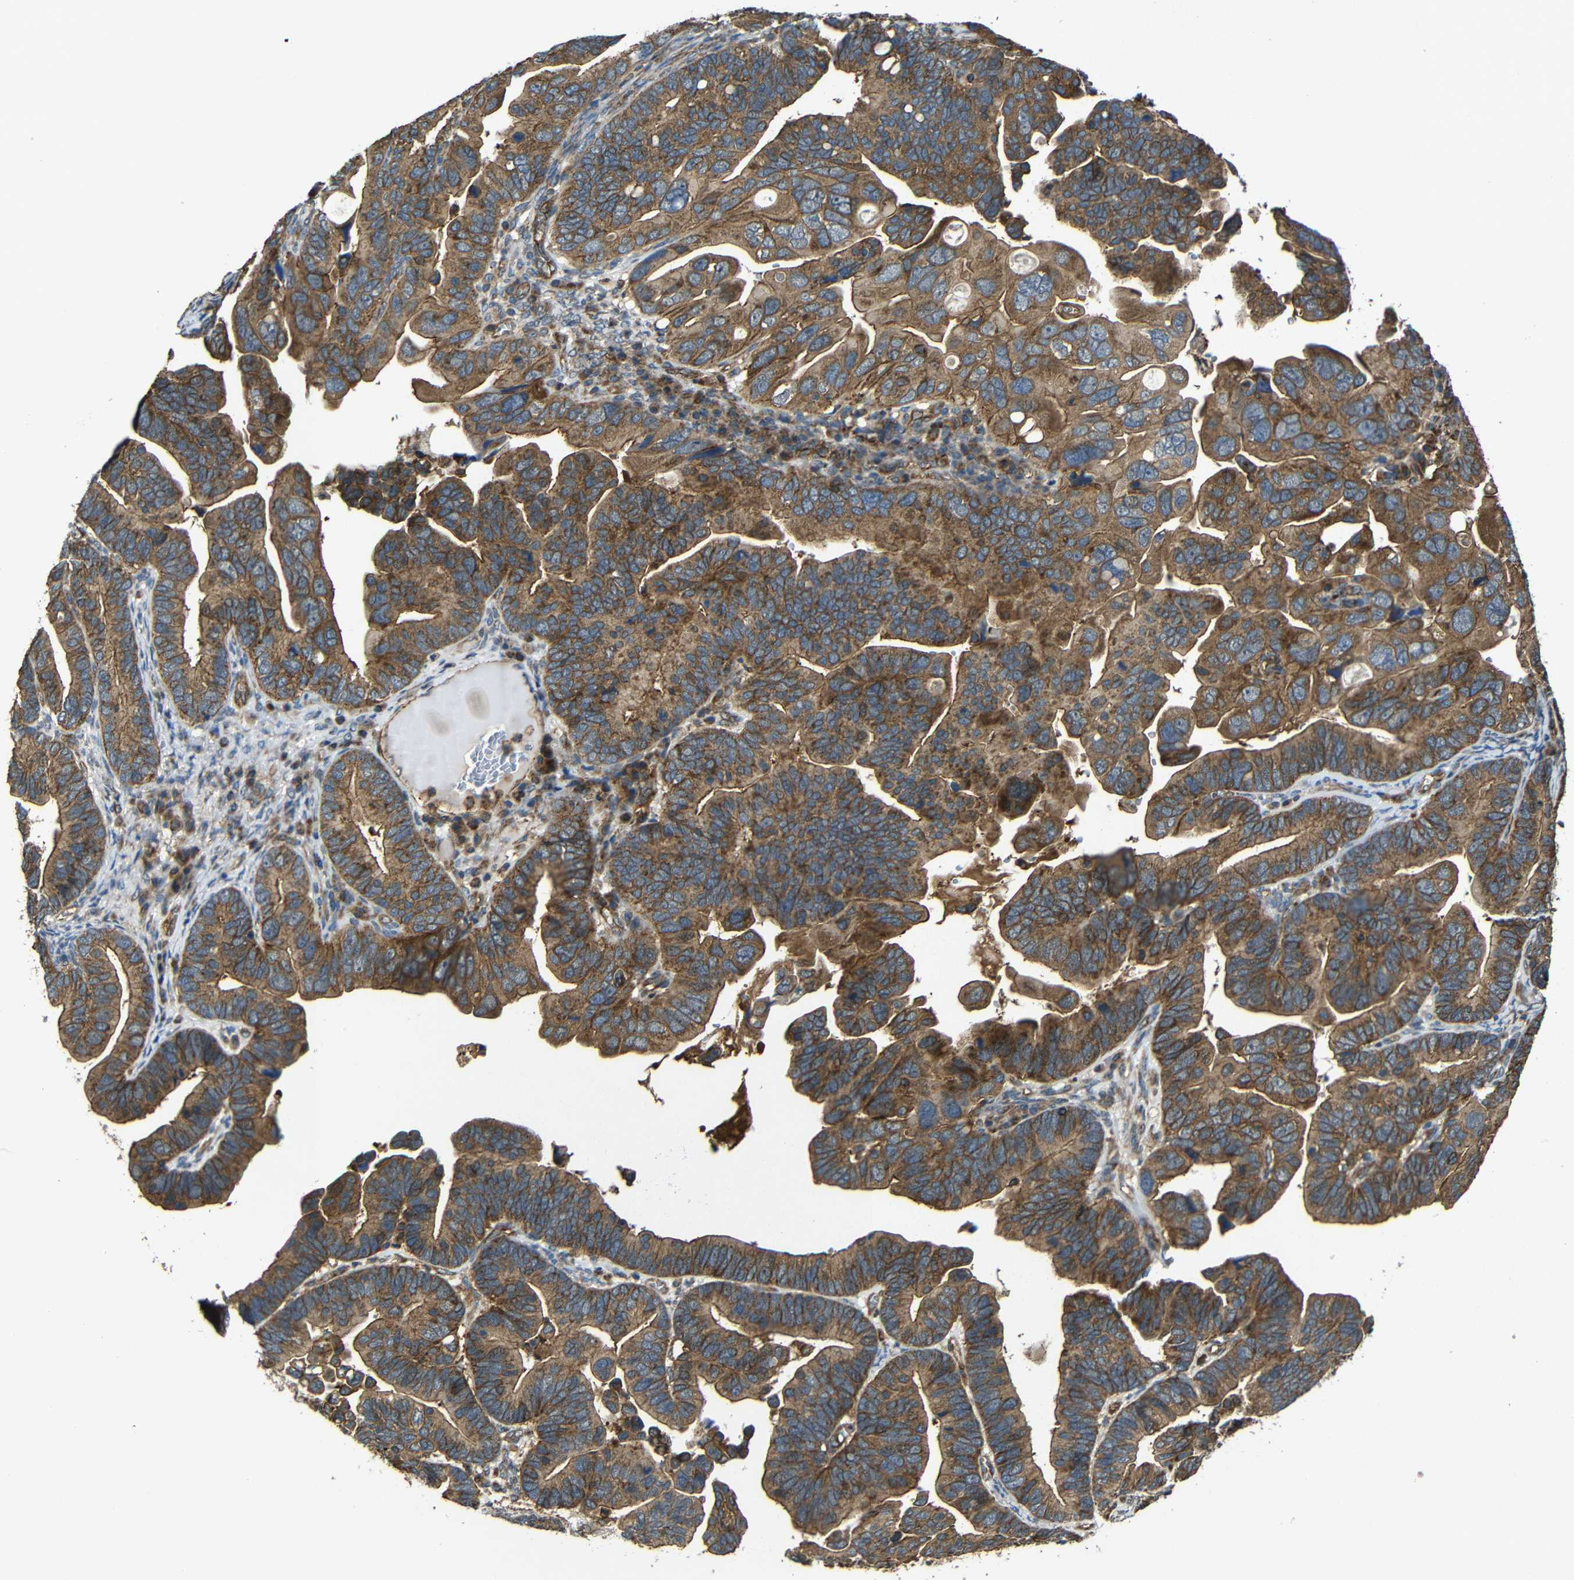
{"staining": {"intensity": "moderate", "quantity": ">75%", "location": "cytoplasmic/membranous"}, "tissue": "ovarian cancer", "cell_type": "Tumor cells", "image_type": "cancer", "snomed": [{"axis": "morphology", "description": "Cystadenocarcinoma, serous, NOS"}, {"axis": "topography", "description": "Ovary"}], "caption": "A photomicrograph of ovarian serous cystadenocarcinoma stained for a protein shows moderate cytoplasmic/membranous brown staining in tumor cells.", "gene": "PTCH1", "patient": {"sex": "female", "age": 56}}